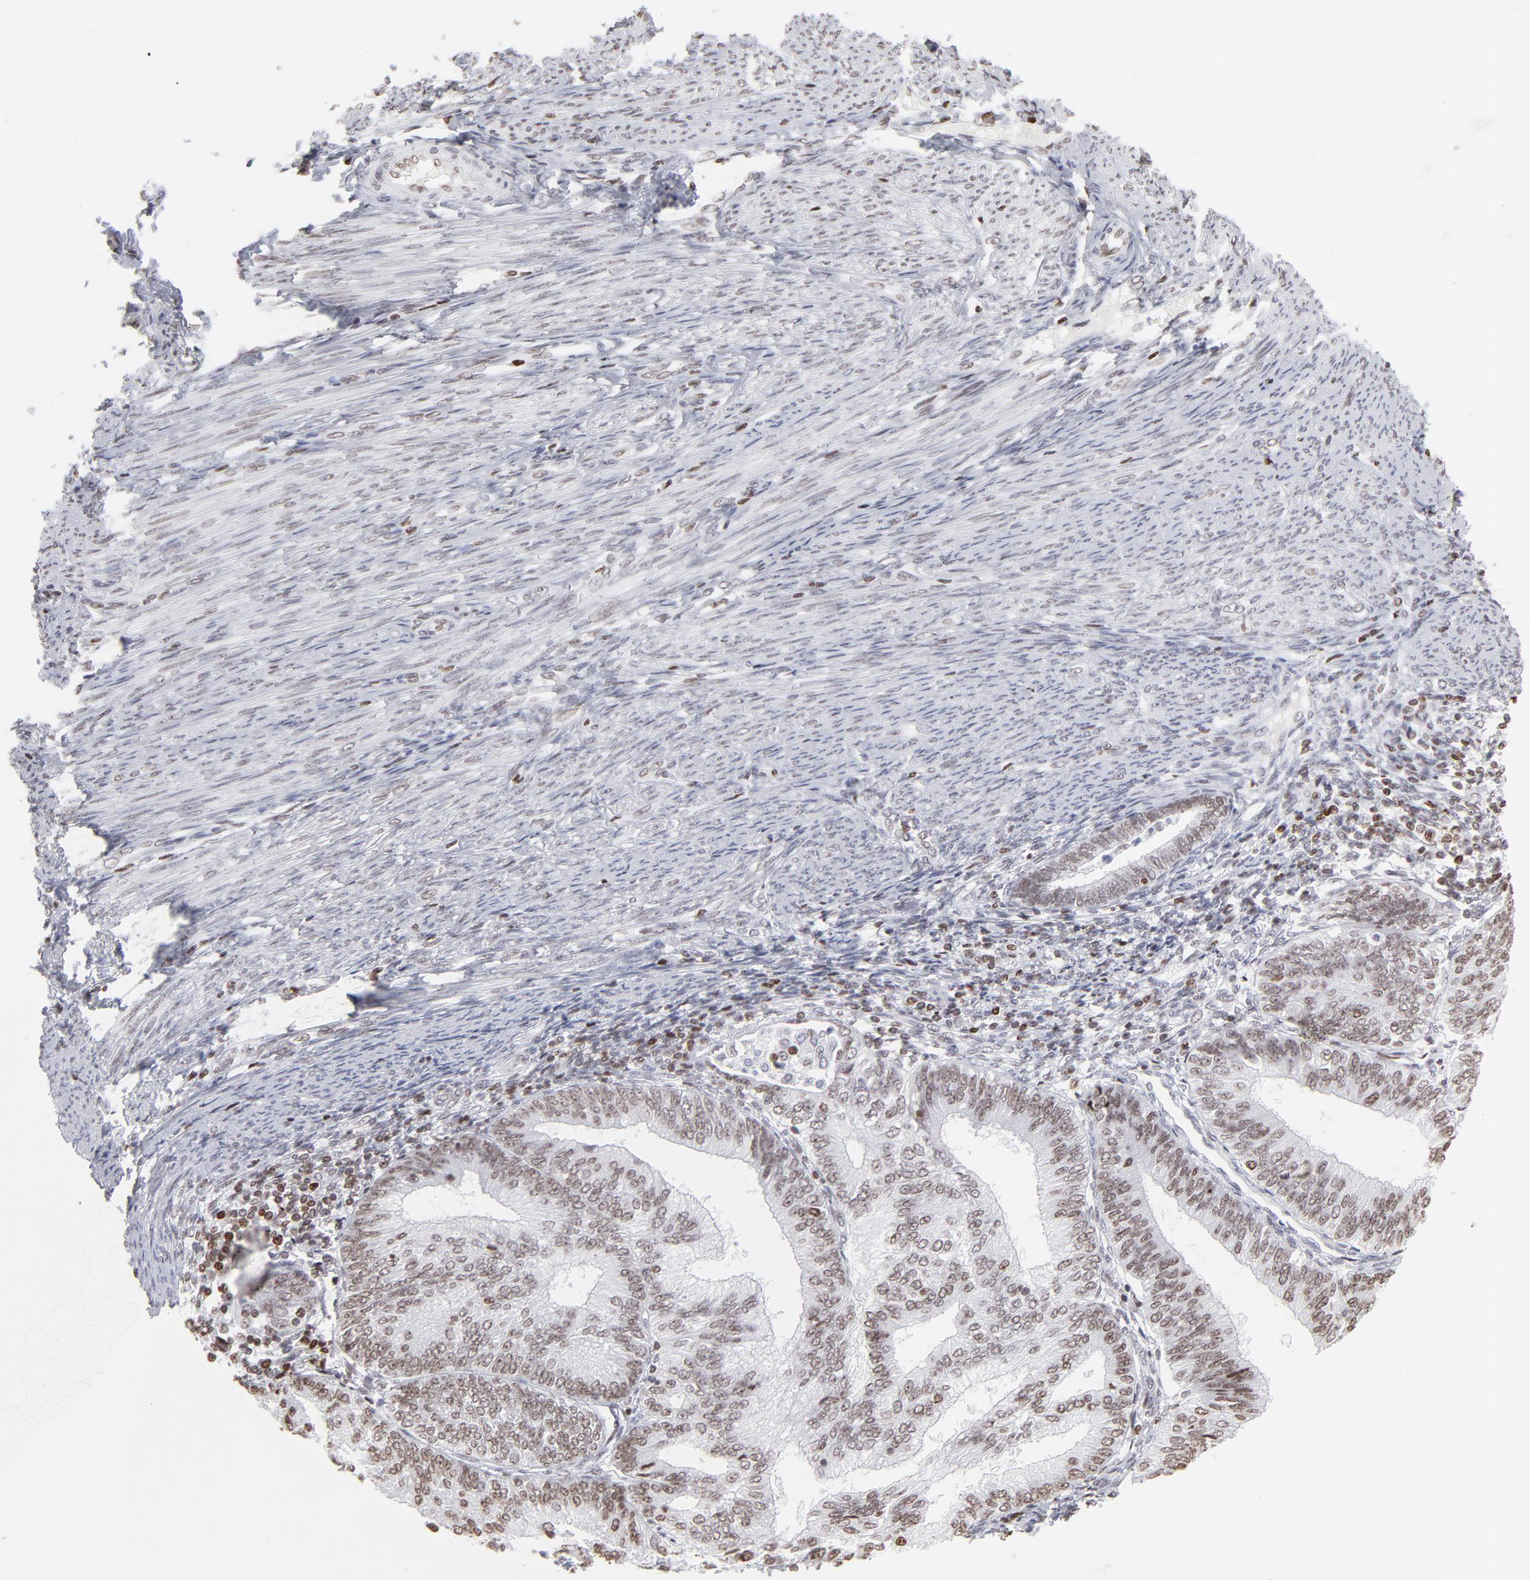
{"staining": {"intensity": "moderate", "quantity": ">75%", "location": "nuclear"}, "tissue": "endometrial cancer", "cell_type": "Tumor cells", "image_type": "cancer", "snomed": [{"axis": "morphology", "description": "Adenocarcinoma, NOS"}, {"axis": "topography", "description": "Endometrium"}], "caption": "Immunohistochemical staining of adenocarcinoma (endometrial) displays moderate nuclear protein positivity in about >75% of tumor cells.", "gene": "PARP1", "patient": {"sex": "female", "age": 55}}